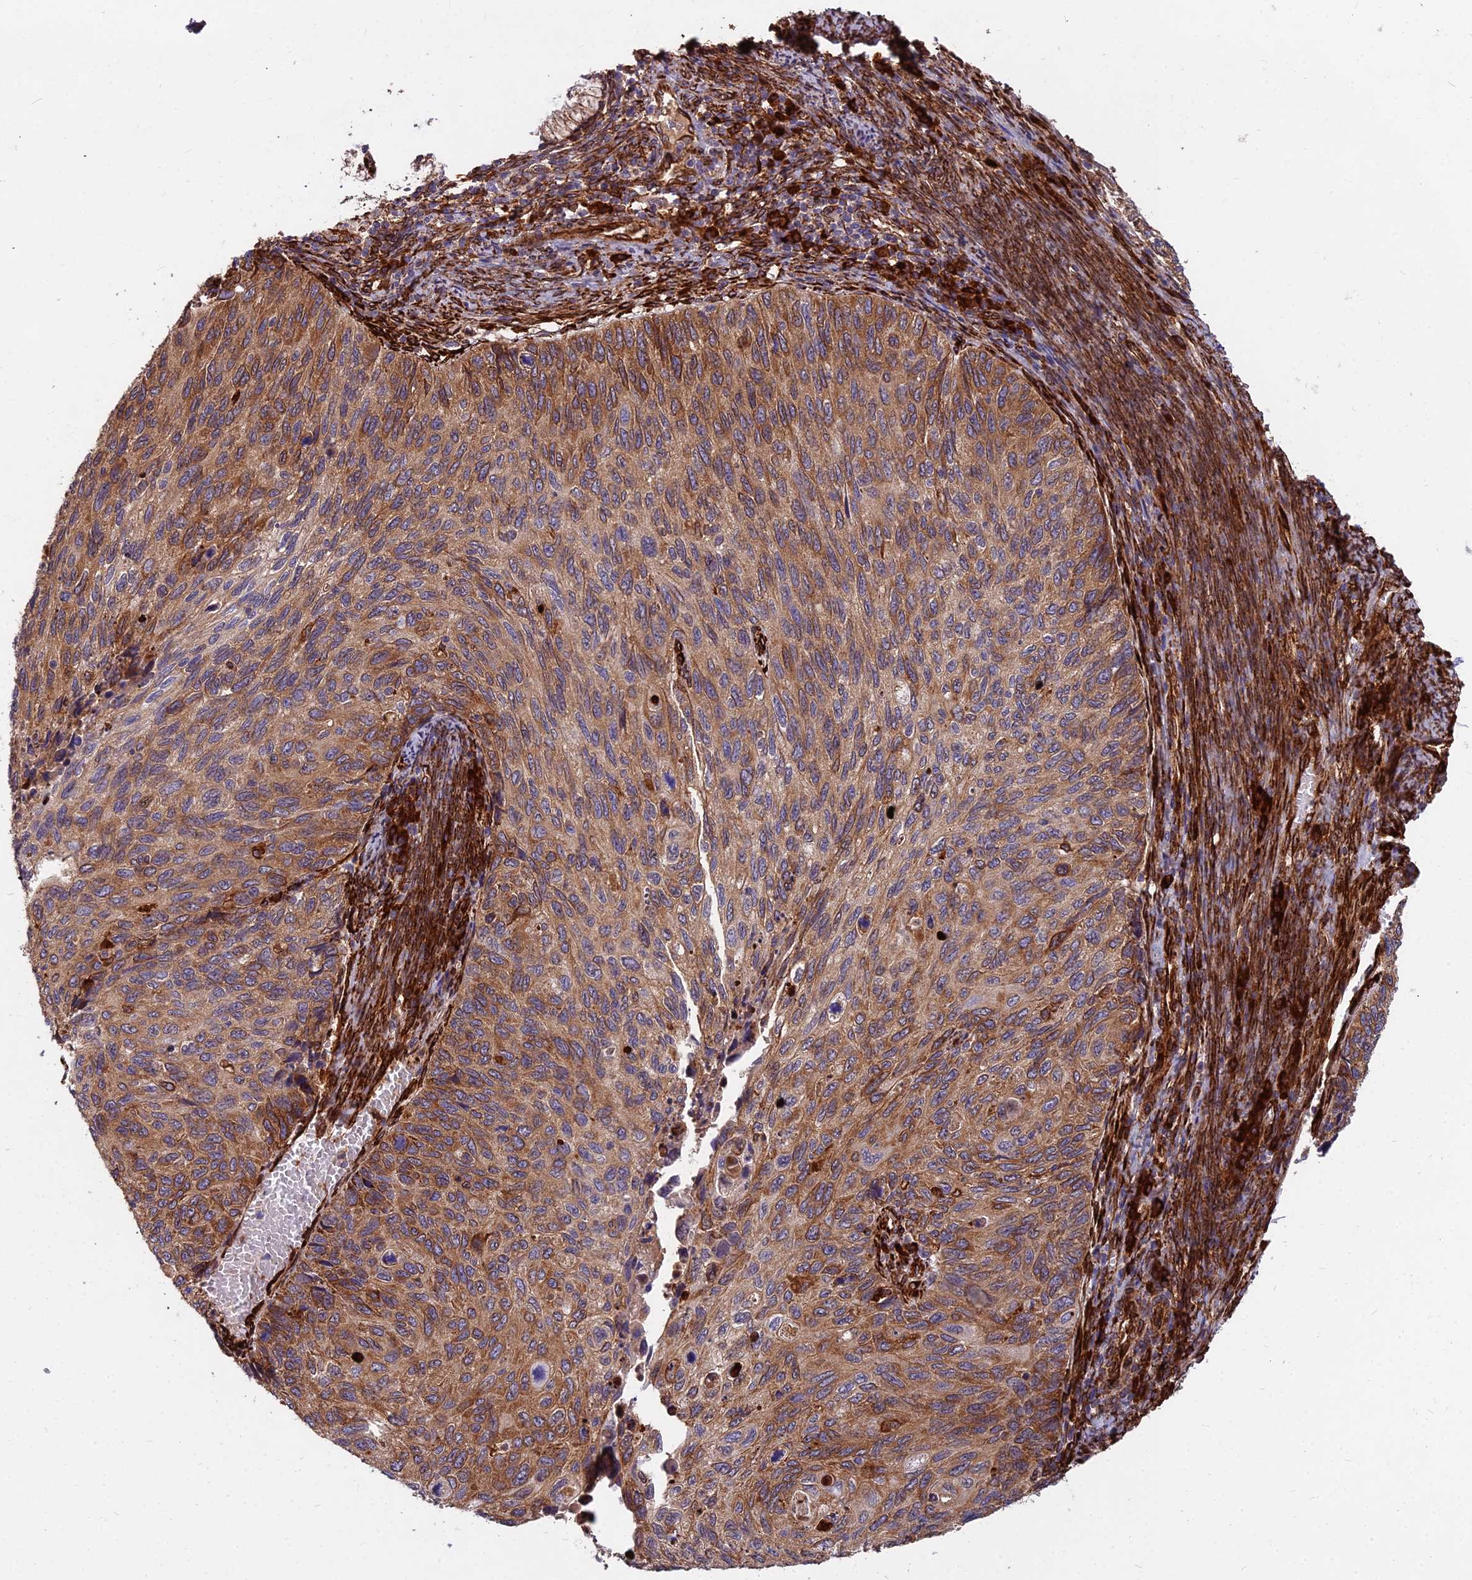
{"staining": {"intensity": "moderate", "quantity": ">75%", "location": "cytoplasmic/membranous"}, "tissue": "cervical cancer", "cell_type": "Tumor cells", "image_type": "cancer", "snomed": [{"axis": "morphology", "description": "Squamous cell carcinoma, NOS"}, {"axis": "topography", "description": "Cervix"}], "caption": "A micrograph of human squamous cell carcinoma (cervical) stained for a protein reveals moderate cytoplasmic/membranous brown staining in tumor cells.", "gene": "NDUFAF7", "patient": {"sex": "female", "age": 70}}